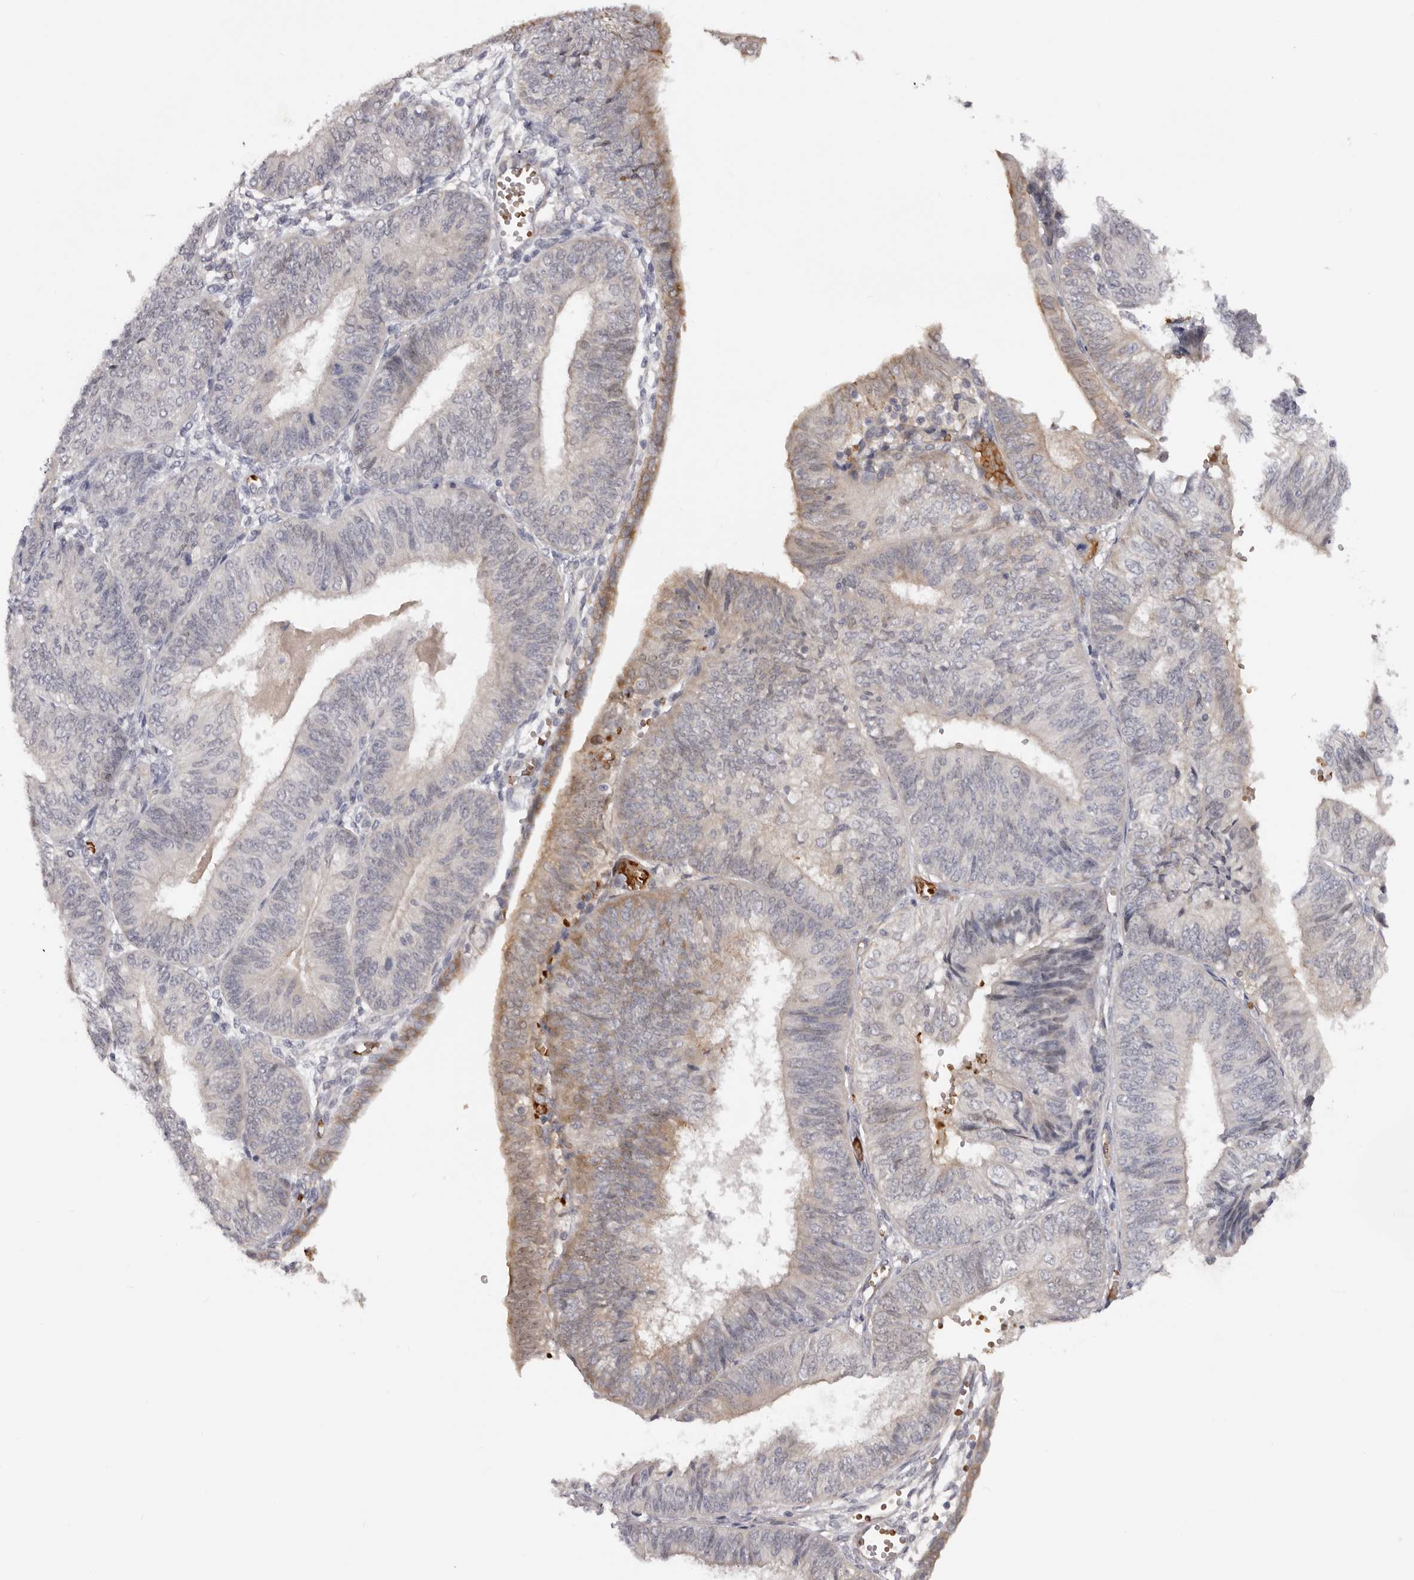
{"staining": {"intensity": "weak", "quantity": "<25%", "location": "cytoplasmic/membranous"}, "tissue": "endometrial cancer", "cell_type": "Tumor cells", "image_type": "cancer", "snomed": [{"axis": "morphology", "description": "Adenocarcinoma, NOS"}, {"axis": "topography", "description": "Endometrium"}], "caption": "This is an immunohistochemistry (IHC) image of adenocarcinoma (endometrial). There is no expression in tumor cells.", "gene": "TNR", "patient": {"sex": "female", "age": 58}}